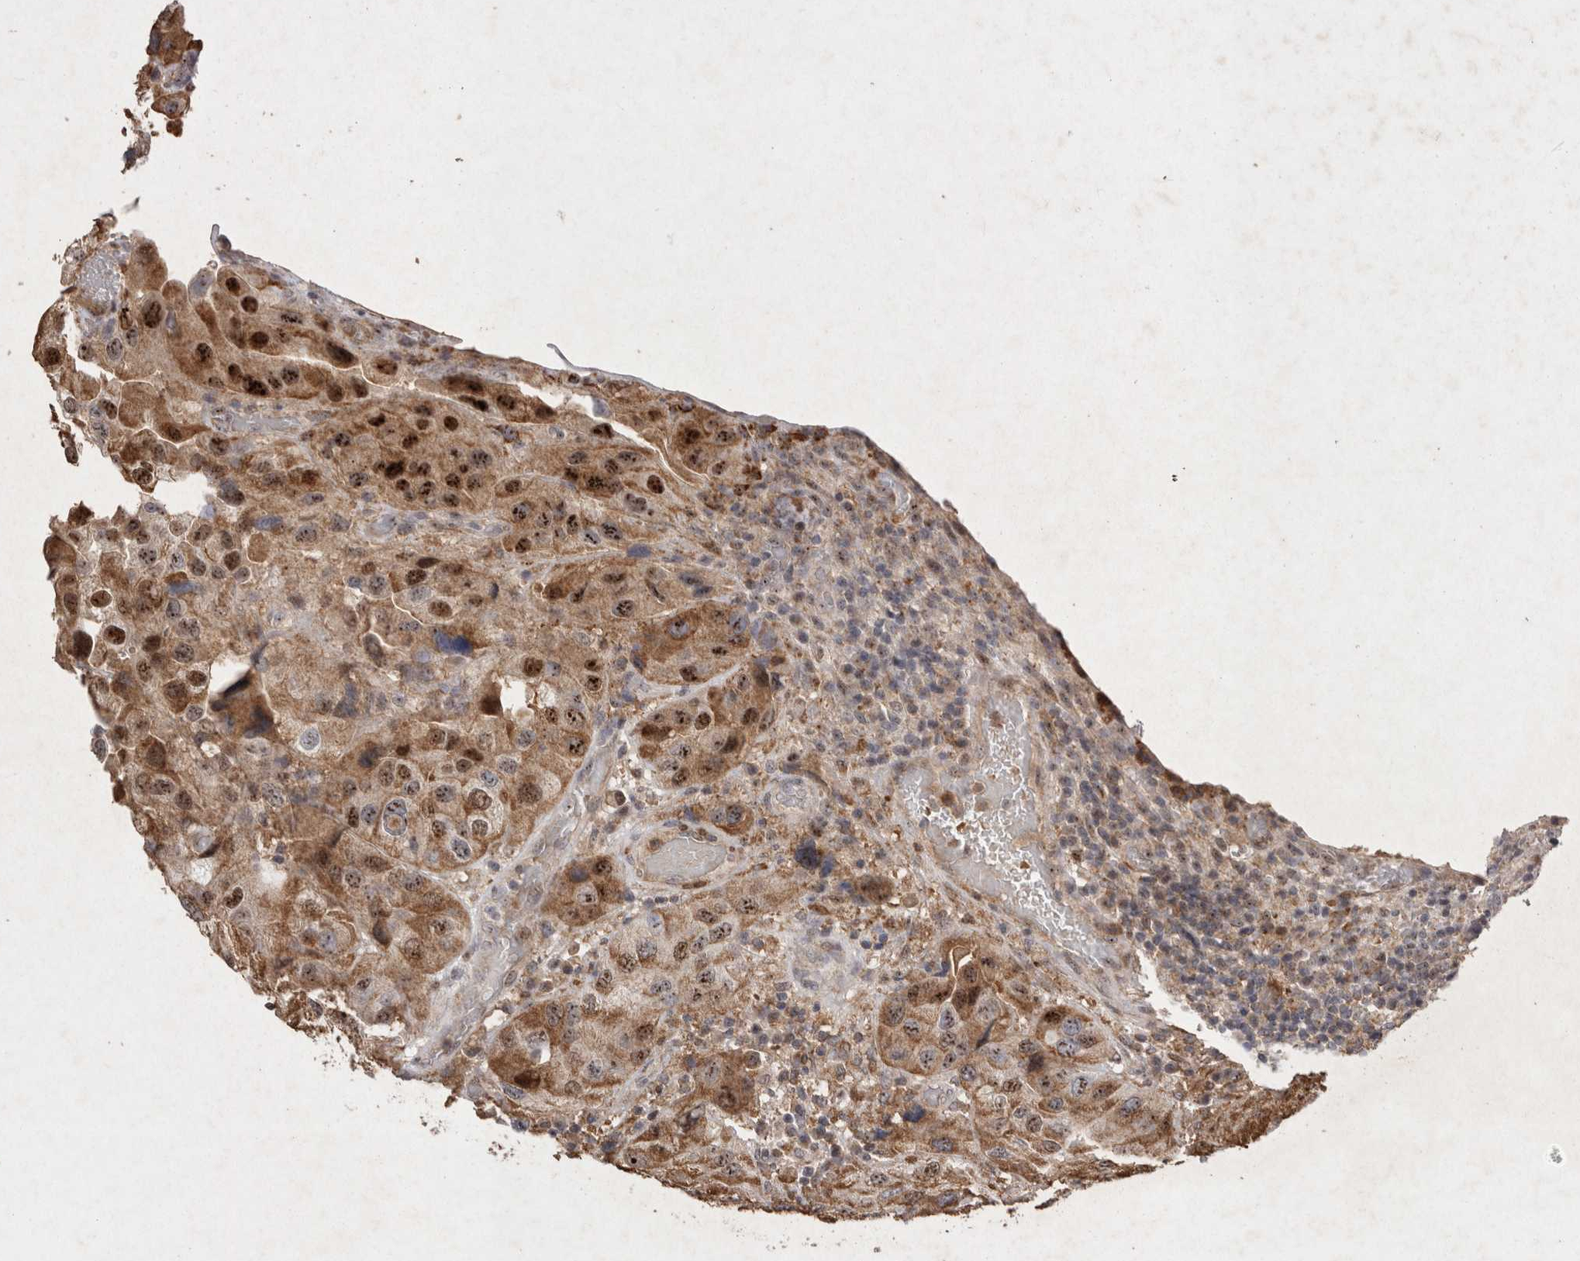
{"staining": {"intensity": "strong", "quantity": ">75%", "location": "cytoplasmic/membranous,nuclear"}, "tissue": "urothelial cancer", "cell_type": "Tumor cells", "image_type": "cancer", "snomed": [{"axis": "morphology", "description": "Urothelial carcinoma, High grade"}, {"axis": "topography", "description": "Urinary bladder"}], "caption": "DAB (3,3'-diaminobenzidine) immunohistochemical staining of human urothelial cancer reveals strong cytoplasmic/membranous and nuclear protein expression in about >75% of tumor cells.", "gene": "STK11", "patient": {"sex": "female", "age": 64}}